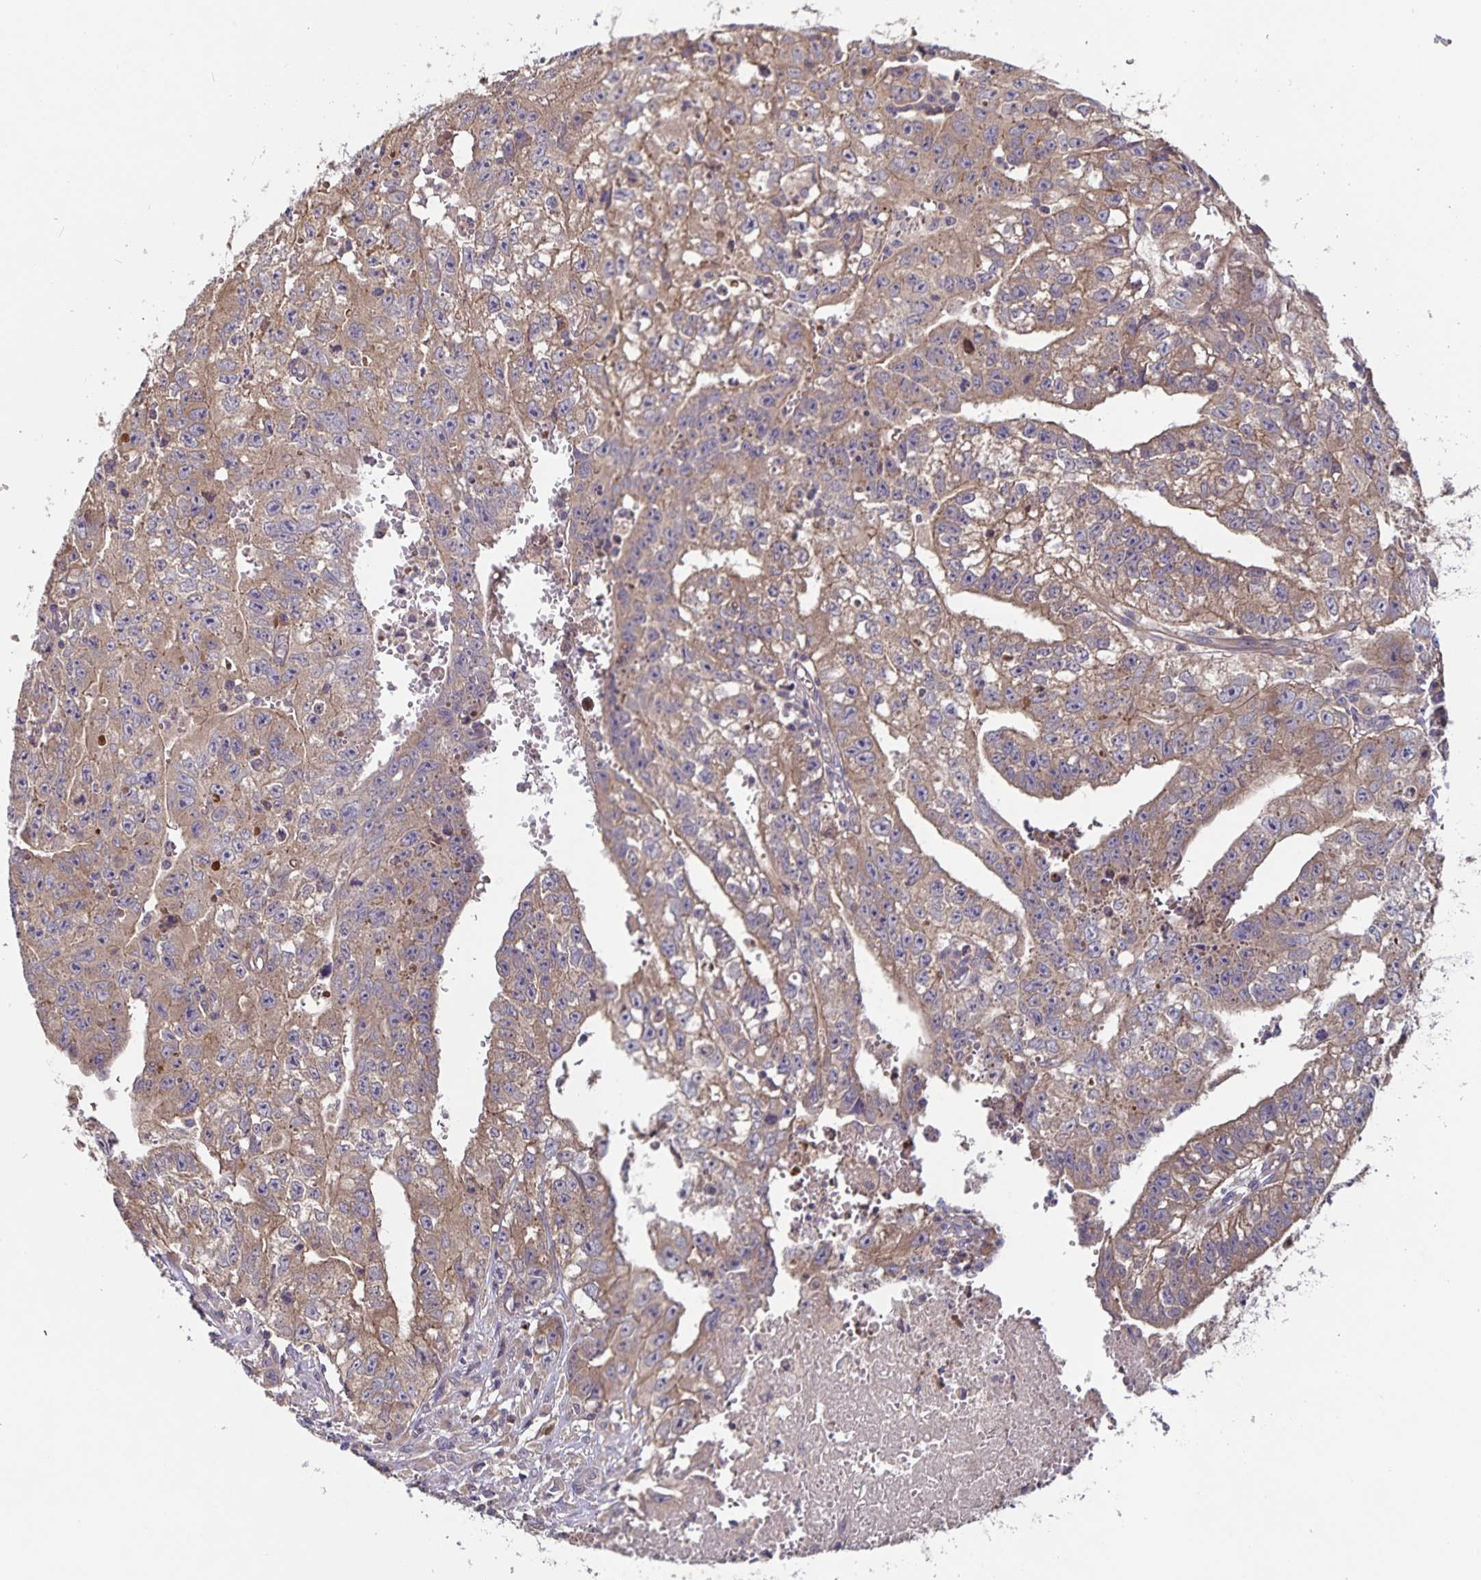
{"staining": {"intensity": "weak", "quantity": "25%-75%", "location": "cytoplasmic/membranous"}, "tissue": "testis cancer", "cell_type": "Tumor cells", "image_type": "cancer", "snomed": [{"axis": "morphology", "description": "Carcinoma, Embryonal, NOS"}, {"axis": "morphology", "description": "Teratoma, malignant, NOS"}, {"axis": "topography", "description": "Testis"}], "caption": "Protein expression analysis of testis cancer displays weak cytoplasmic/membranous positivity in about 25%-75% of tumor cells.", "gene": "FBXL16", "patient": {"sex": "male", "age": 24}}